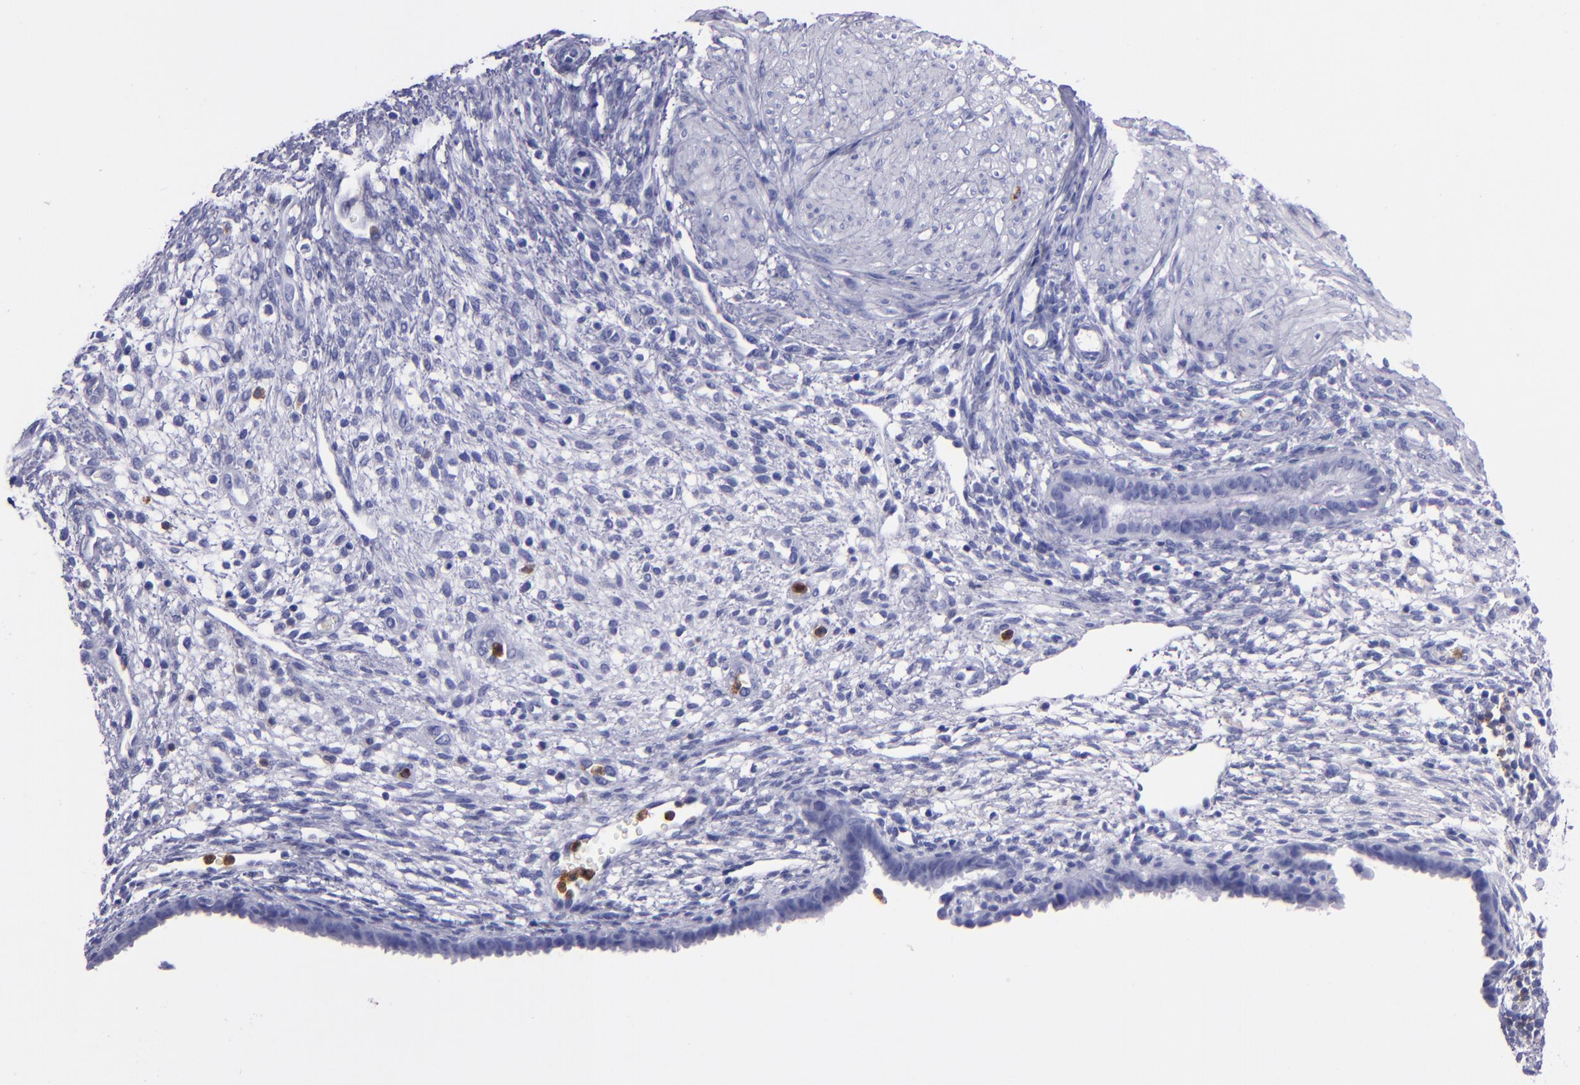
{"staining": {"intensity": "negative", "quantity": "none", "location": "none"}, "tissue": "endometrium", "cell_type": "Cells in endometrial stroma", "image_type": "normal", "snomed": [{"axis": "morphology", "description": "Normal tissue, NOS"}, {"axis": "topography", "description": "Endometrium"}], "caption": "IHC image of unremarkable endometrium: human endometrium stained with DAB (3,3'-diaminobenzidine) reveals no significant protein positivity in cells in endometrial stroma.", "gene": "CR1", "patient": {"sex": "female", "age": 72}}